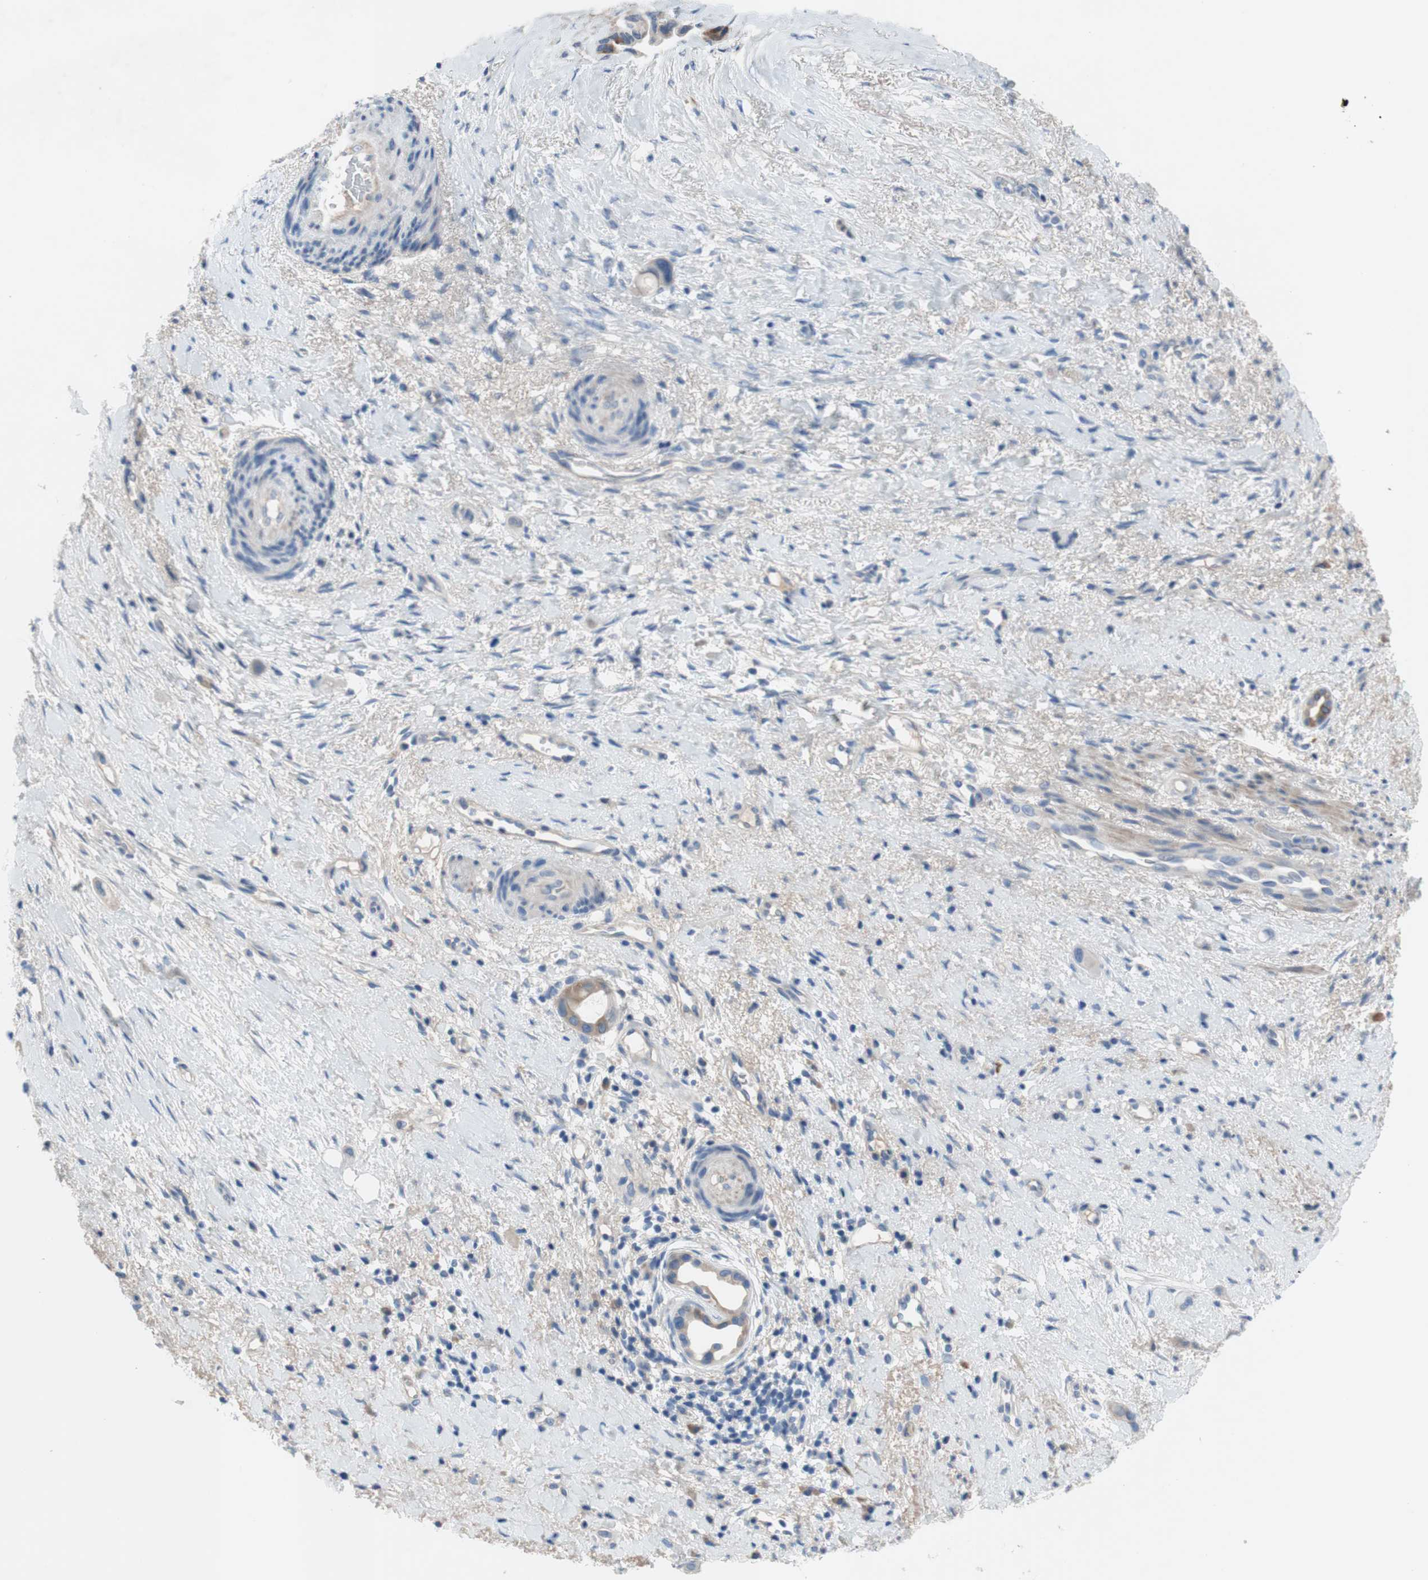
{"staining": {"intensity": "moderate", "quantity": ">75%", "location": "cytoplasmic/membranous"}, "tissue": "liver cancer", "cell_type": "Tumor cells", "image_type": "cancer", "snomed": [{"axis": "morphology", "description": "Cholangiocarcinoma"}, {"axis": "topography", "description": "Liver"}], "caption": "An image of liver cholangiocarcinoma stained for a protein reveals moderate cytoplasmic/membranous brown staining in tumor cells. (brown staining indicates protein expression, while blue staining denotes nuclei).", "gene": "FDFT1", "patient": {"sex": "female", "age": 65}}